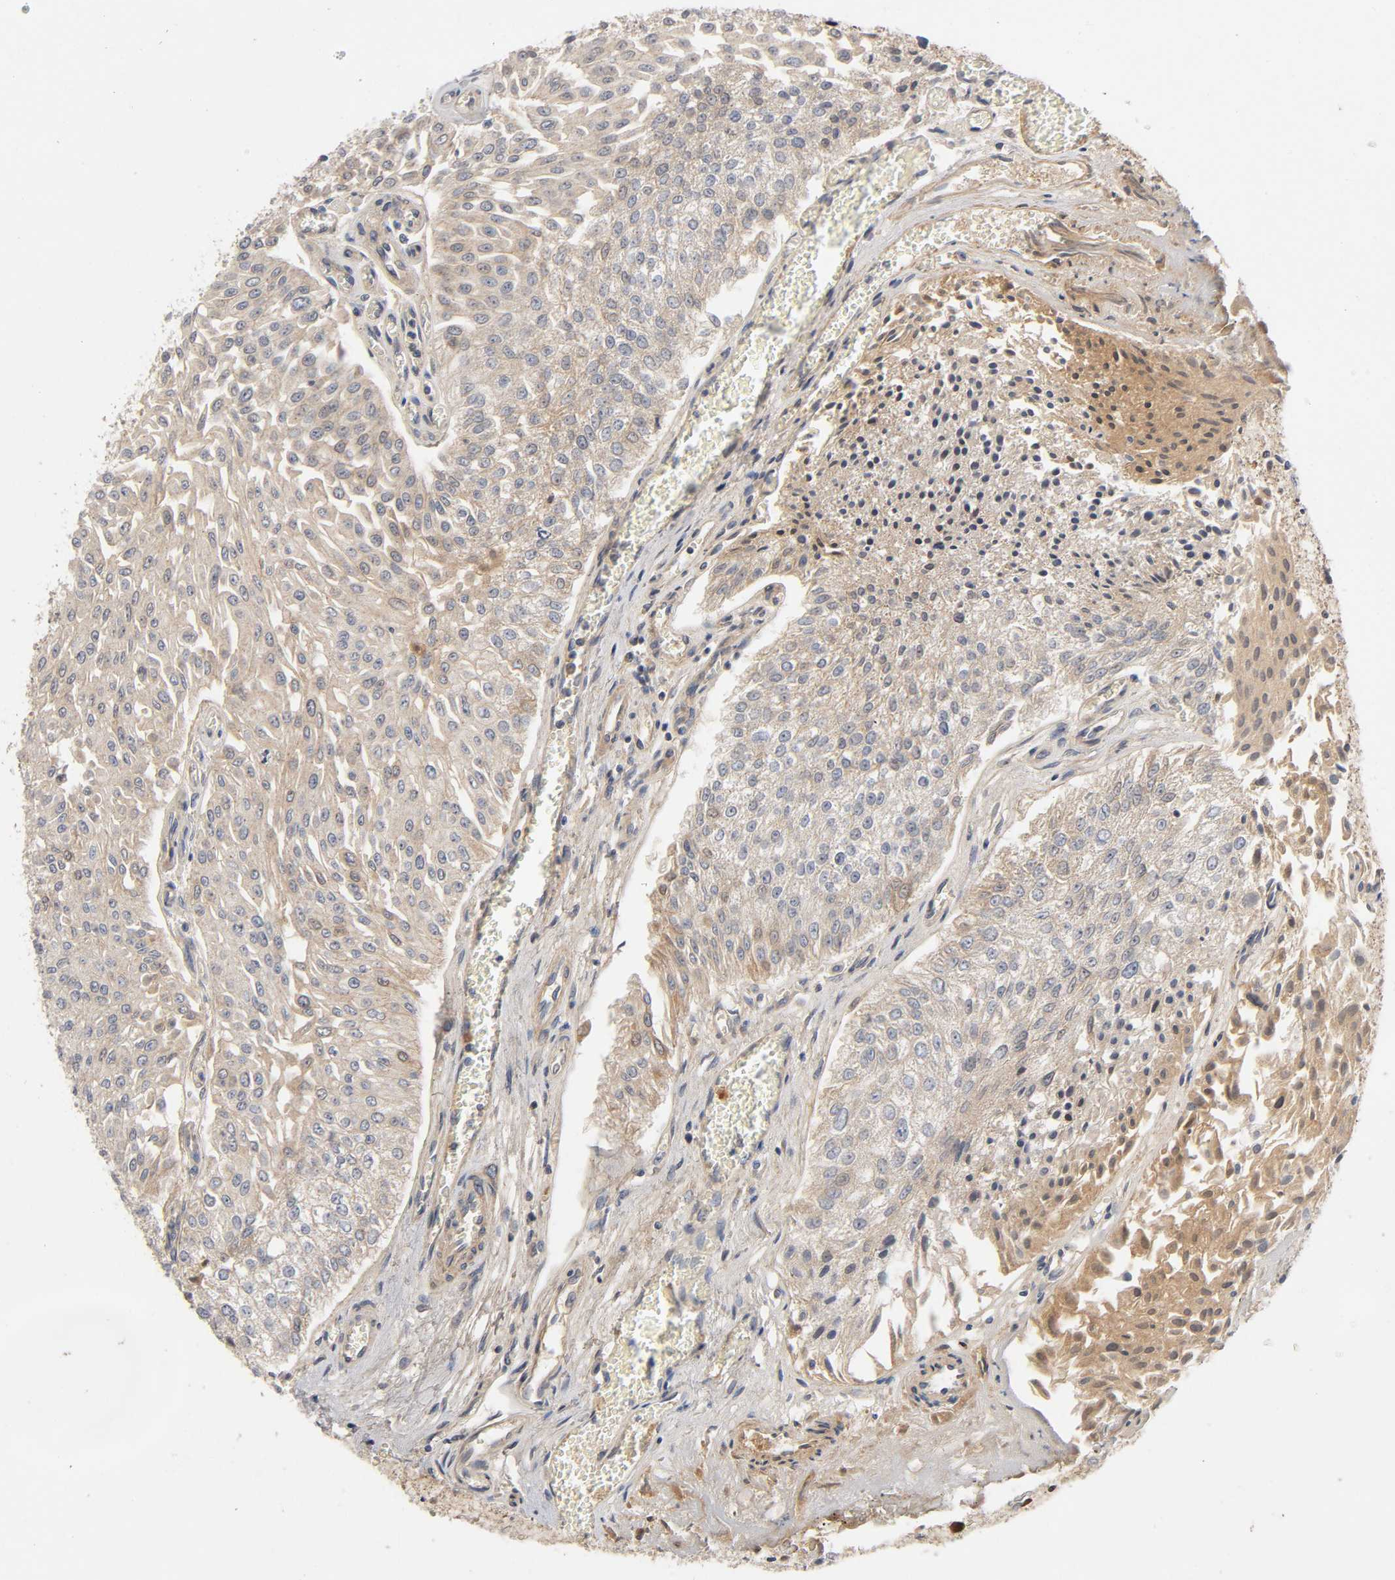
{"staining": {"intensity": "weak", "quantity": "25%-75%", "location": "cytoplasmic/membranous"}, "tissue": "urothelial cancer", "cell_type": "Tumor cells", "image_type": "cancer", "snomed": [{"axis": "morphology", "description": "Urothelial carcinoma, Low grade"}, {"axis": "topography", "description": "Urinary bladder"}], "caption": "A brown stain shows weak cytoplasmic/membranous staining of a protein in human urothelial carcinoma (low-grade) tumor cells. The staining was performed using DAB, with brown indicating positive protein expression. Nuclei are stained blue with hematoxylin.", "gene": "CPB2", "patient": {"sex": "male", "age": 86}}